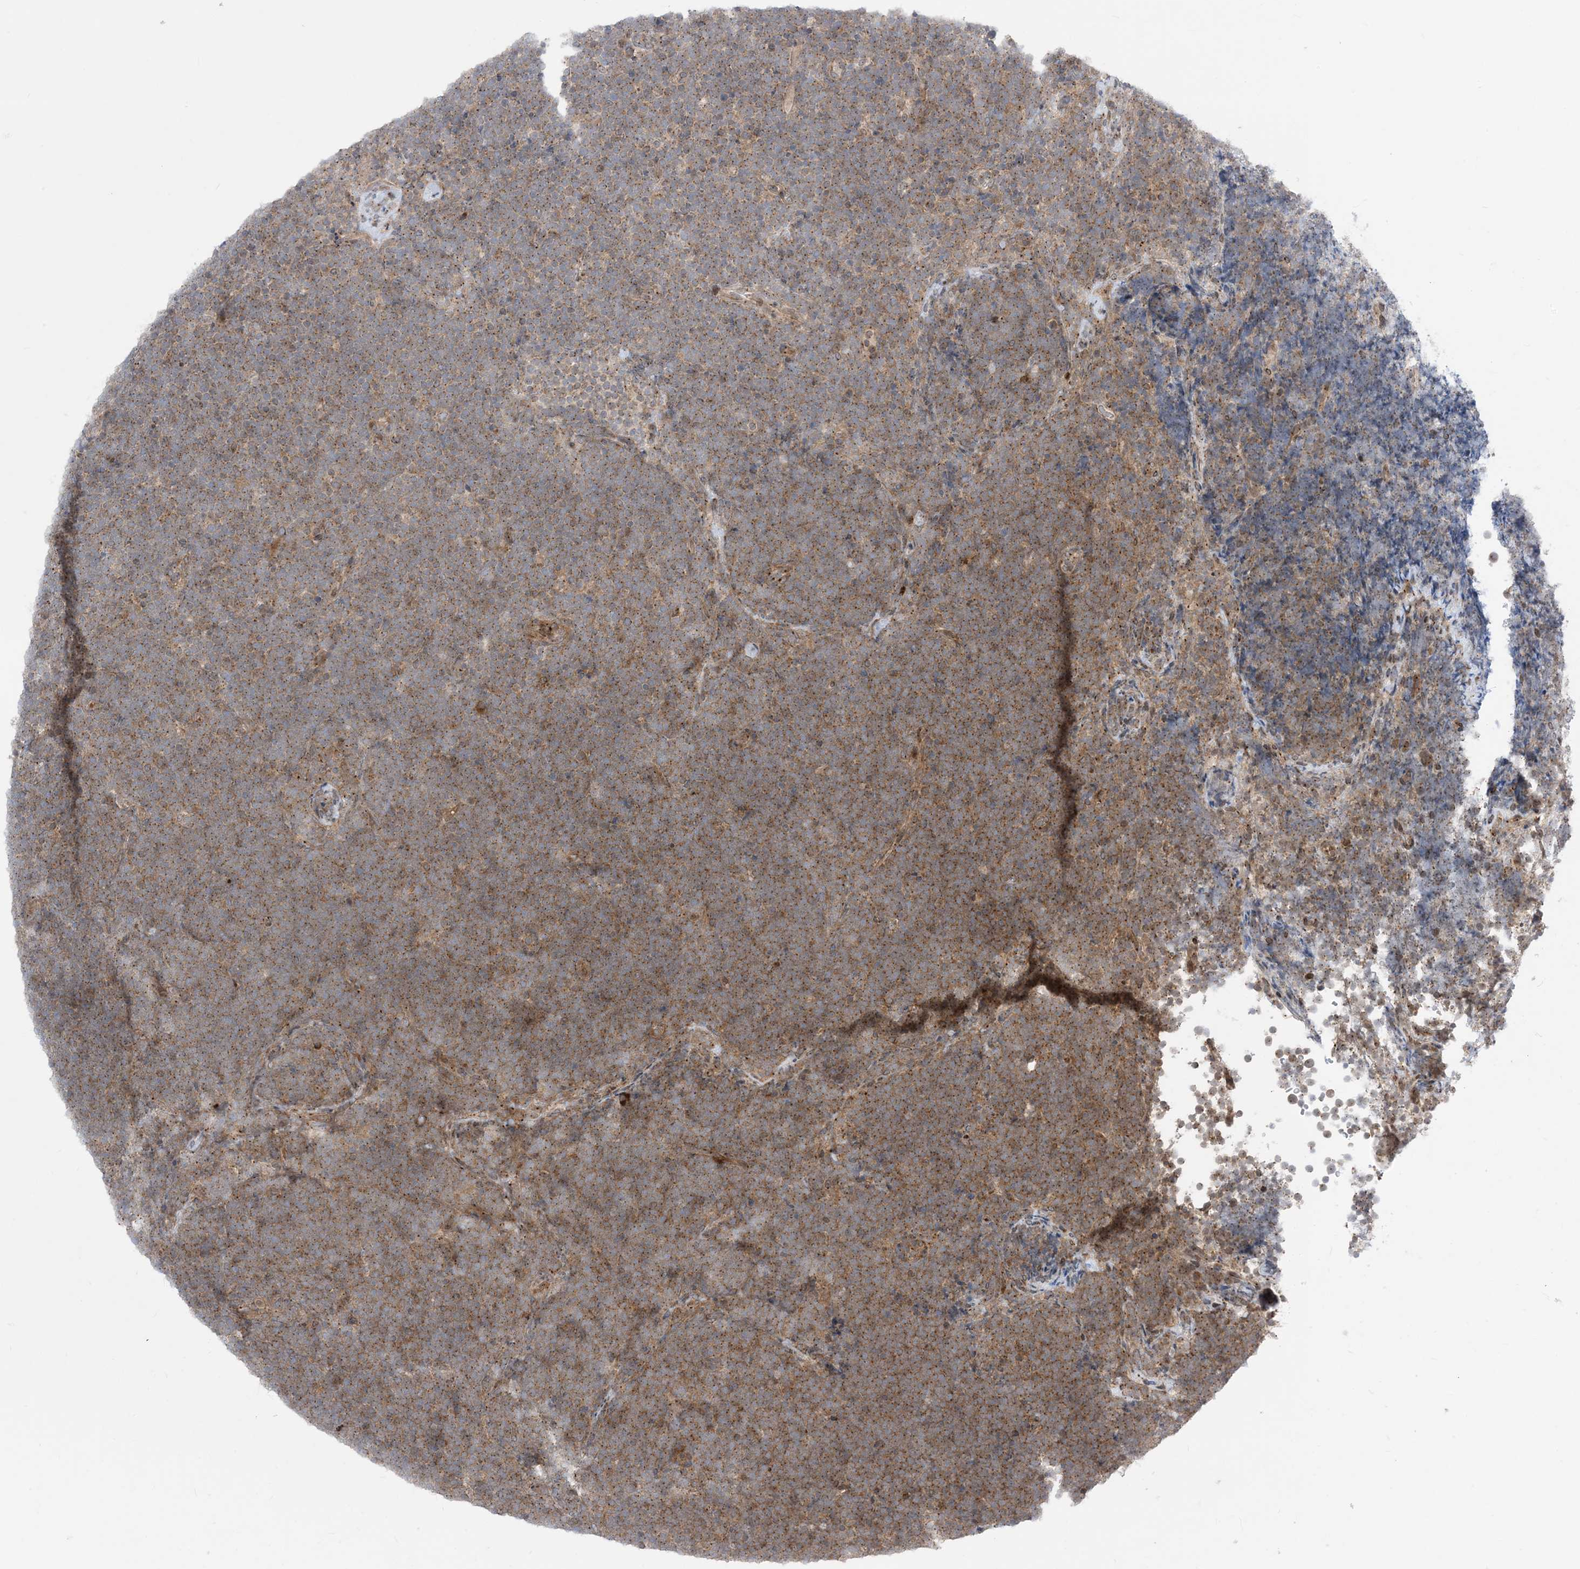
{"staining": {"intensity": "moderate", "quantity": "25%-75%", "location": "cytoplasmic/membranous"}, "tissue": "lymphoma", "cell_type": "Tumor cells", "image_type": "cancer", "snomed": [{"axis": "morphology", "description": "Malignant lymphoma, non-Hodgkin's type, High grade"}, {"axis": "topography", "description": "Lymph node"}], "caption": "High-magnification brightfield microscopy of lymphoma stained with DAB (3,3'-diaminobenzidine) (brown) and counterstained with hematoxylin (blue). tumor cells exhibit moderate cytoplasmic/membranous staining is present in approximately25%-75% of cells.", "gene": "CASP4", "patient": {"sex": "male", "age": 13}}